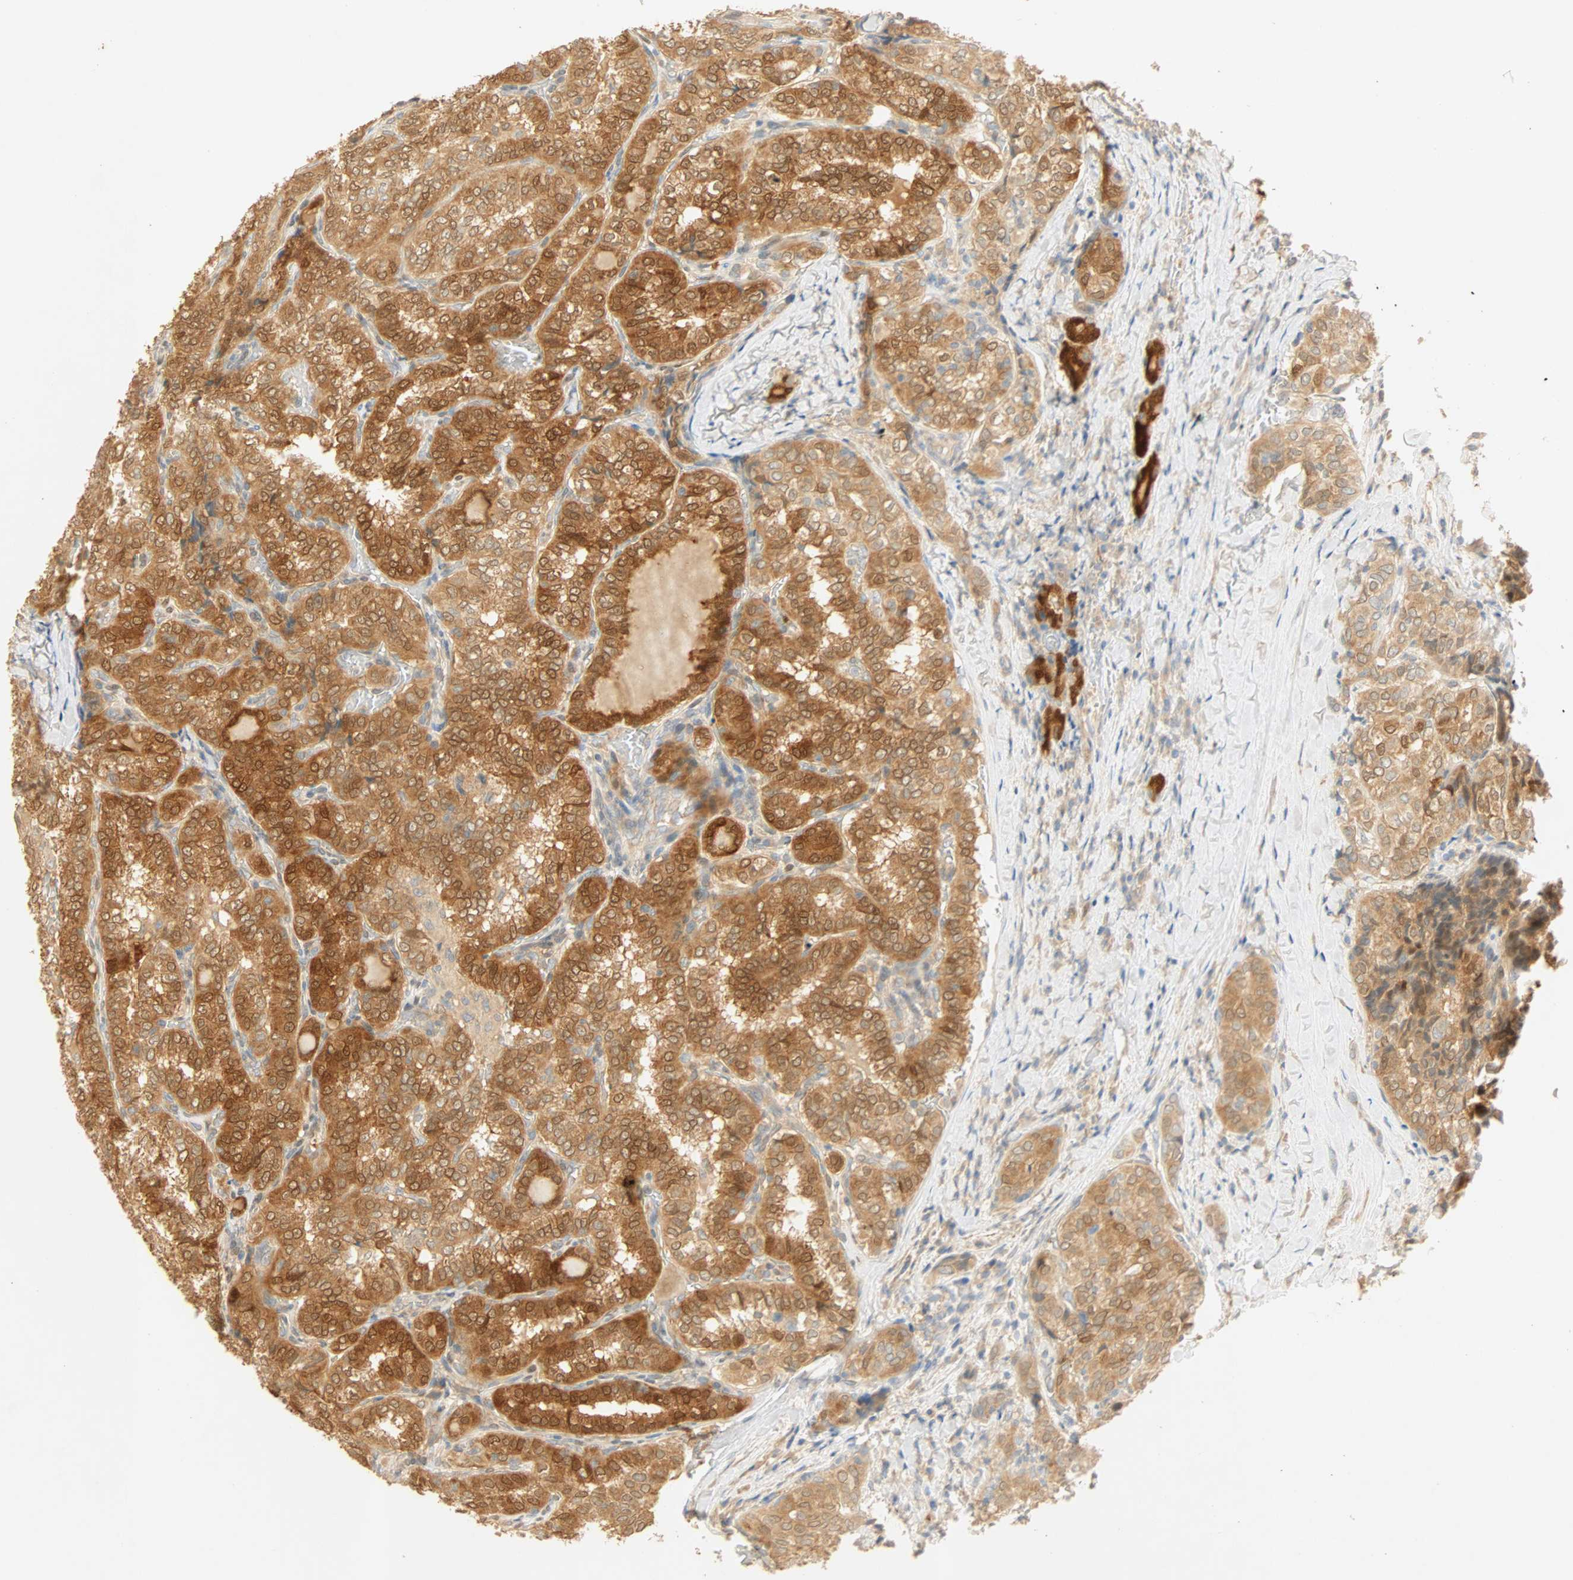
{"staining": {"intensity": "strong", "quantity": ">75%", "location": "cytoplasmic/membranous"}, "tissue": "thyroid cancer", "cell_type": "Tumor cells", "image_type": "cancer", "snomed": [{"axis": "morphology", "description": "Normal tissue, NOS"}, {"axis": "morphology", "description": "Papillary adenocarcinoma, NOS"}, {"axis": "topography", "description": "Thyroid gland"}], "caption": "Thyroid cancer tissue demonstrates strong cytoplasmic/membranous staining in about >75% of tumor cells The staining was performed using DAB (3,3'-diaminobenzidine), with brown indicating positive protein expression. Nuclei are stained blue with hematoxylin.", "gene": "SELENBP1", "patient": {"sex": "female", "age": 30}}